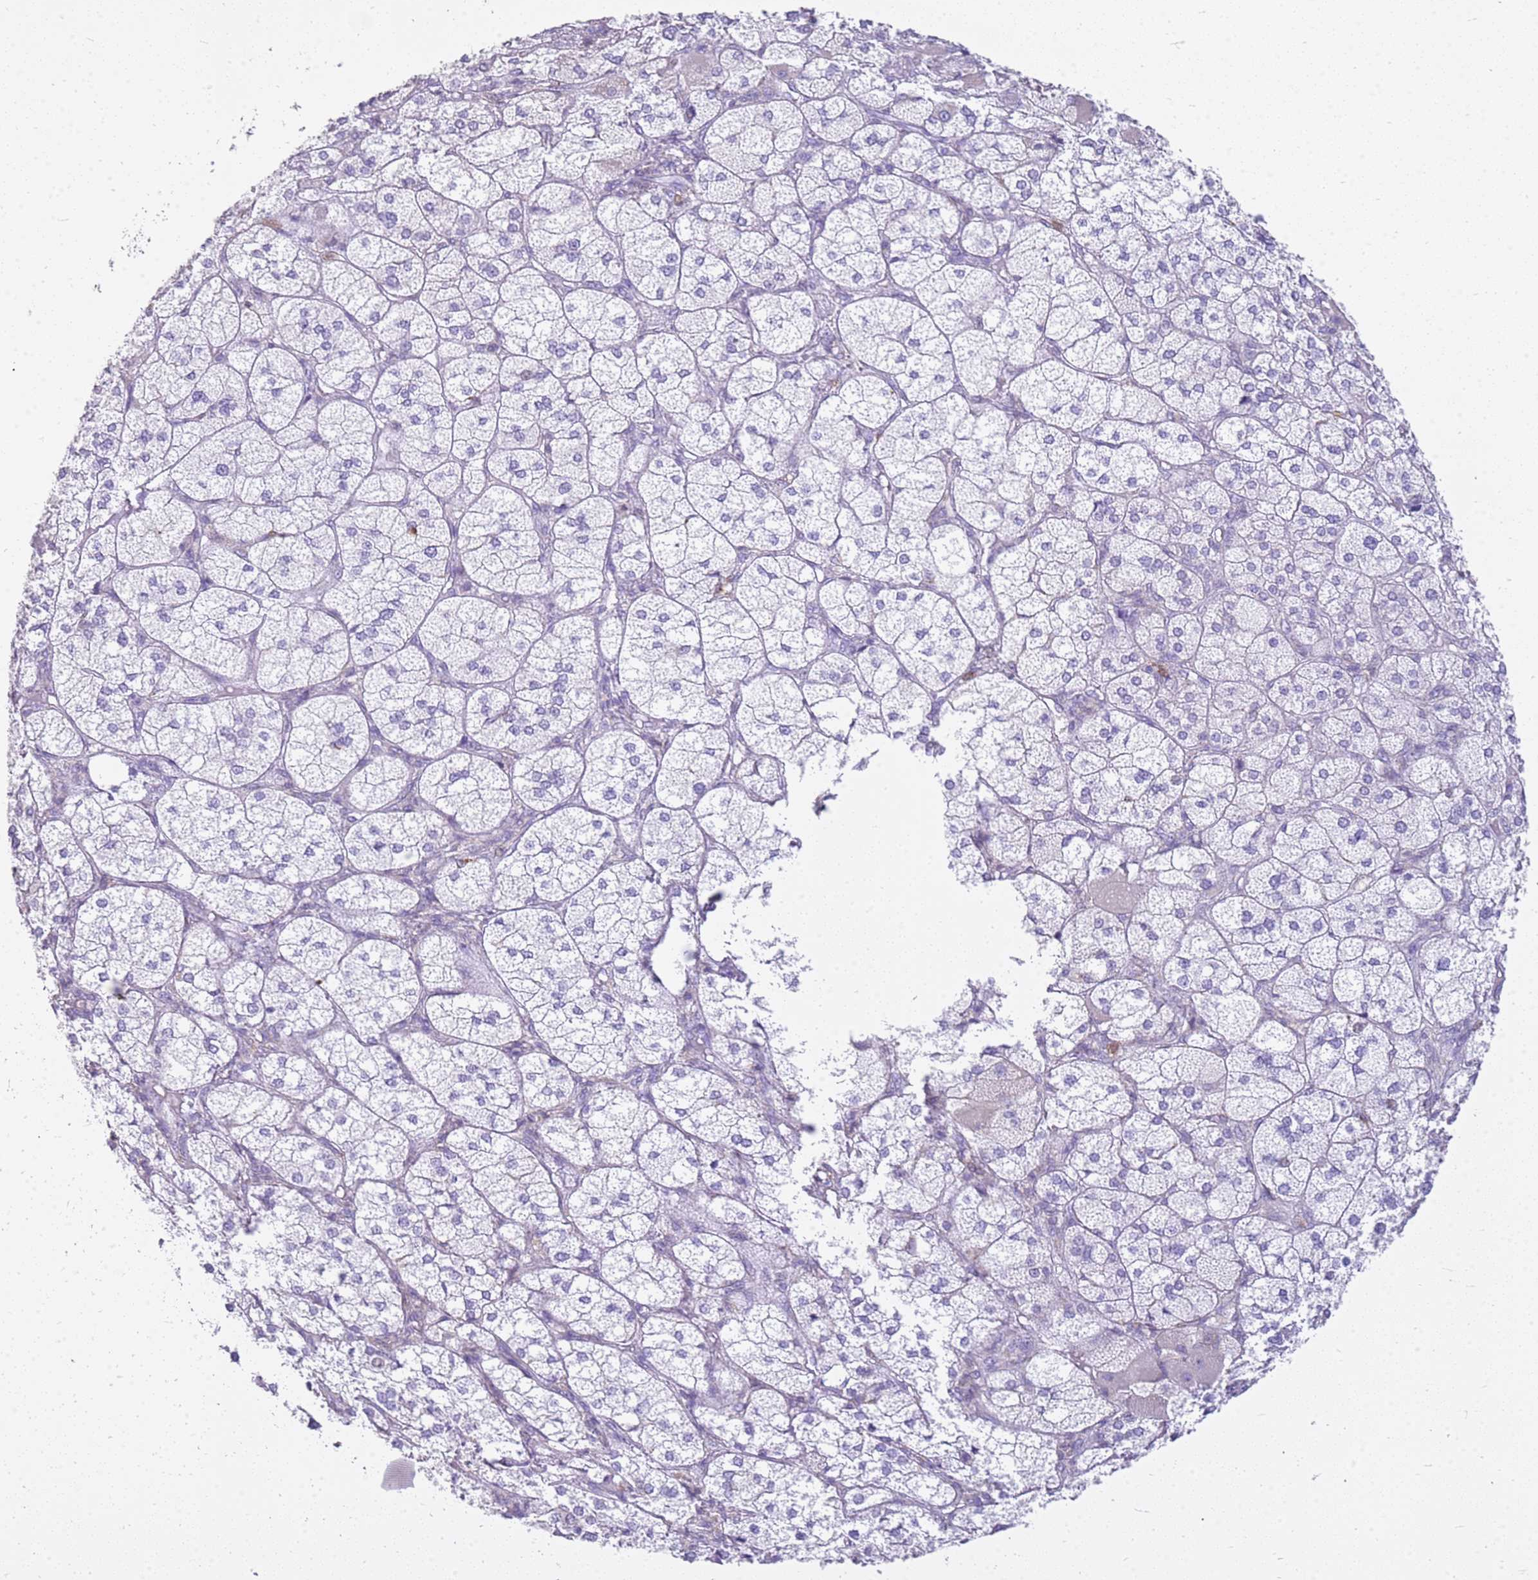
{"staining": {"intensity": "negative", "quantity": "none", "location": "none"}, "tissue": "adrenal gland", "cell_type": "Glandular cells", "image_type": "normal", "snomed": [{"axis": "morphology", "description": "Normal tissue, NOS"}, {"axis": "topography", "description": "Adrenal gland"}], "caption": "An immunohistochemistry photomicrograph of unremarkable adrenal gland is shown. There is no staining in glandular cells of adrenal gland. (Immunohistochemistry, brightfield microscopy, high magnification).", "gene": "CSTA", "patient": {"sex": "female", "age": 61}}